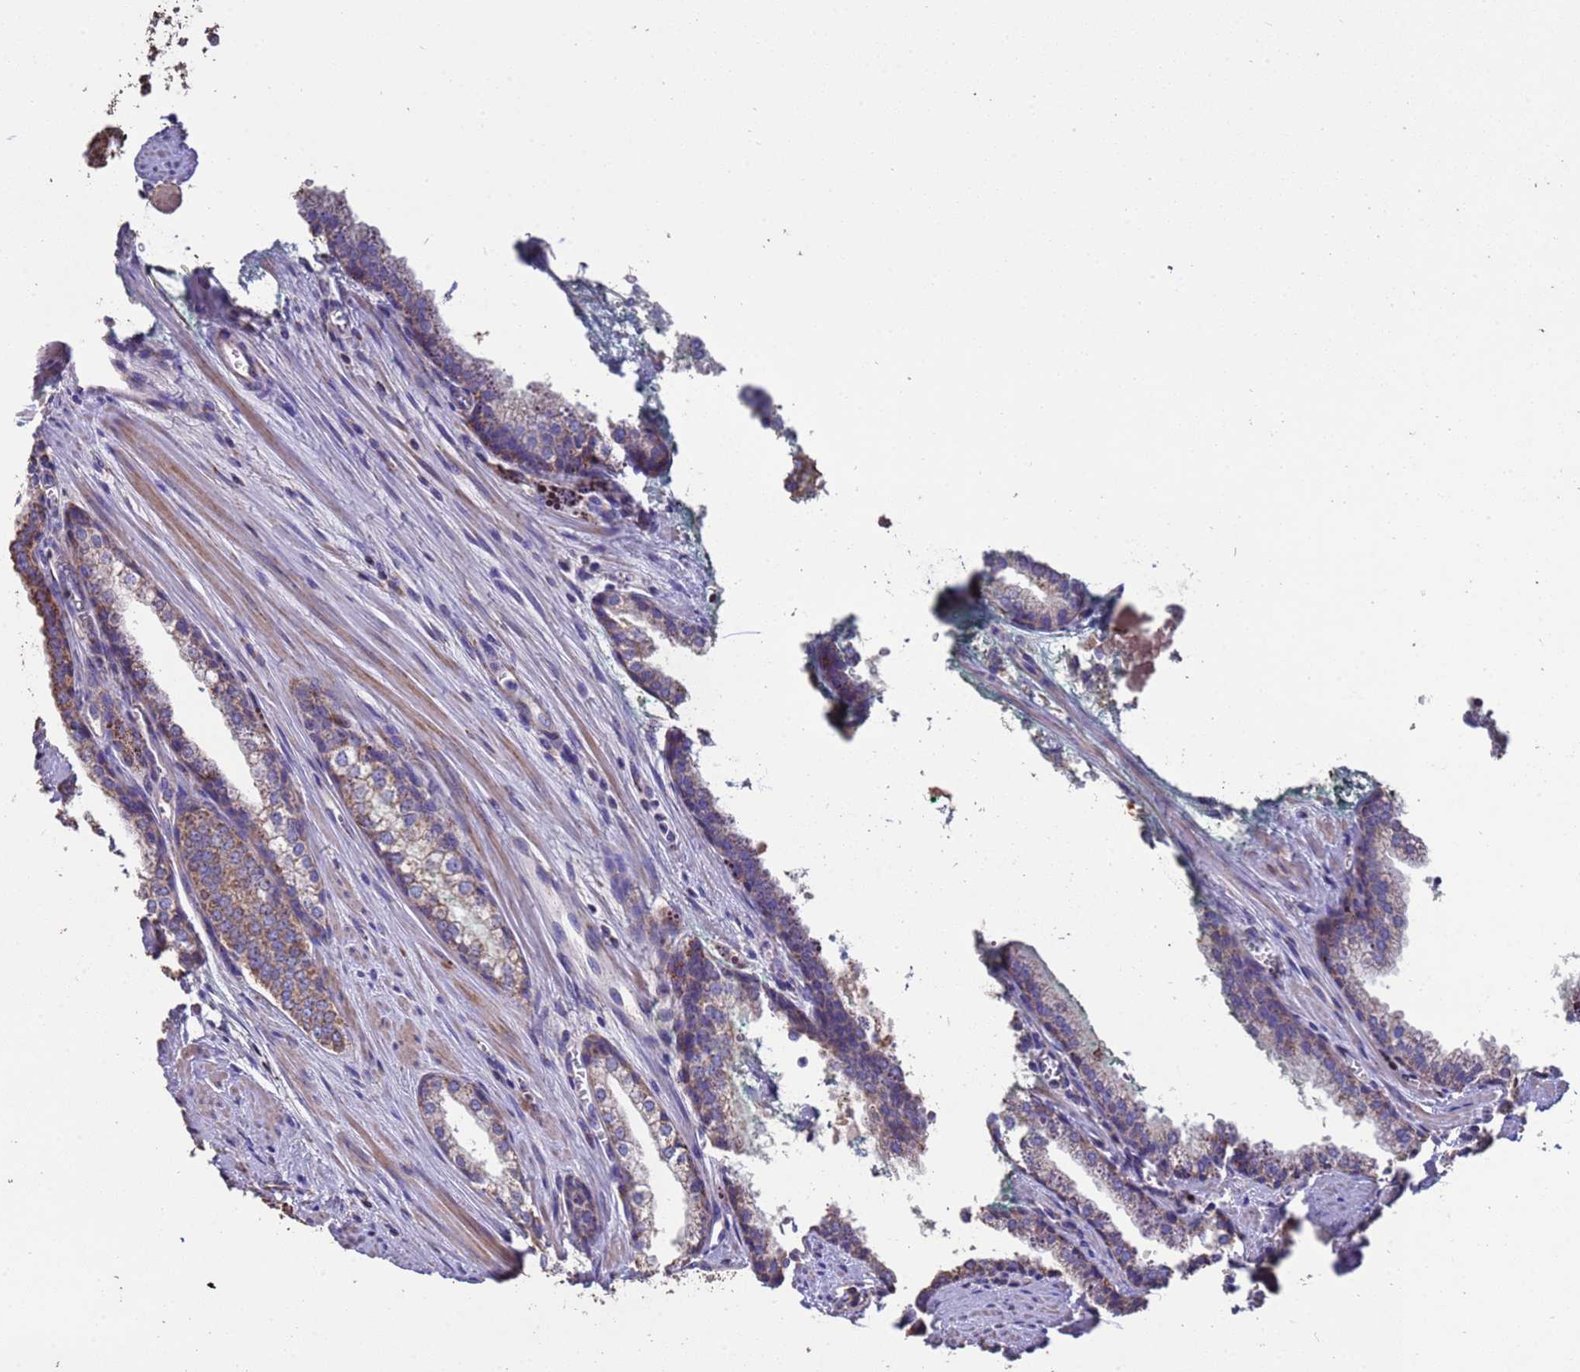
{"staining": {"intensity": "moderate", "quantity": ">75%", "location": "cytoplasmic/membranous"}, "tissue": "prostate cancer", "cell_type": "Tumor cells", "image_type": "cancer", "snomed": [{"axis": "morphology", "description": "Adenocarcinoma, Low grade"}, {"axis": "topography", "description": "Prostate and seminal vesicle, NOS"}], "caption": "A brown stain shows moderate cytoplasmic/membranous staining of a protein in human prostate low-grade adenocarcinoma tumor cells.", "gene": "ZNFX1", "patient": {"sex": "male", "age": 60}}